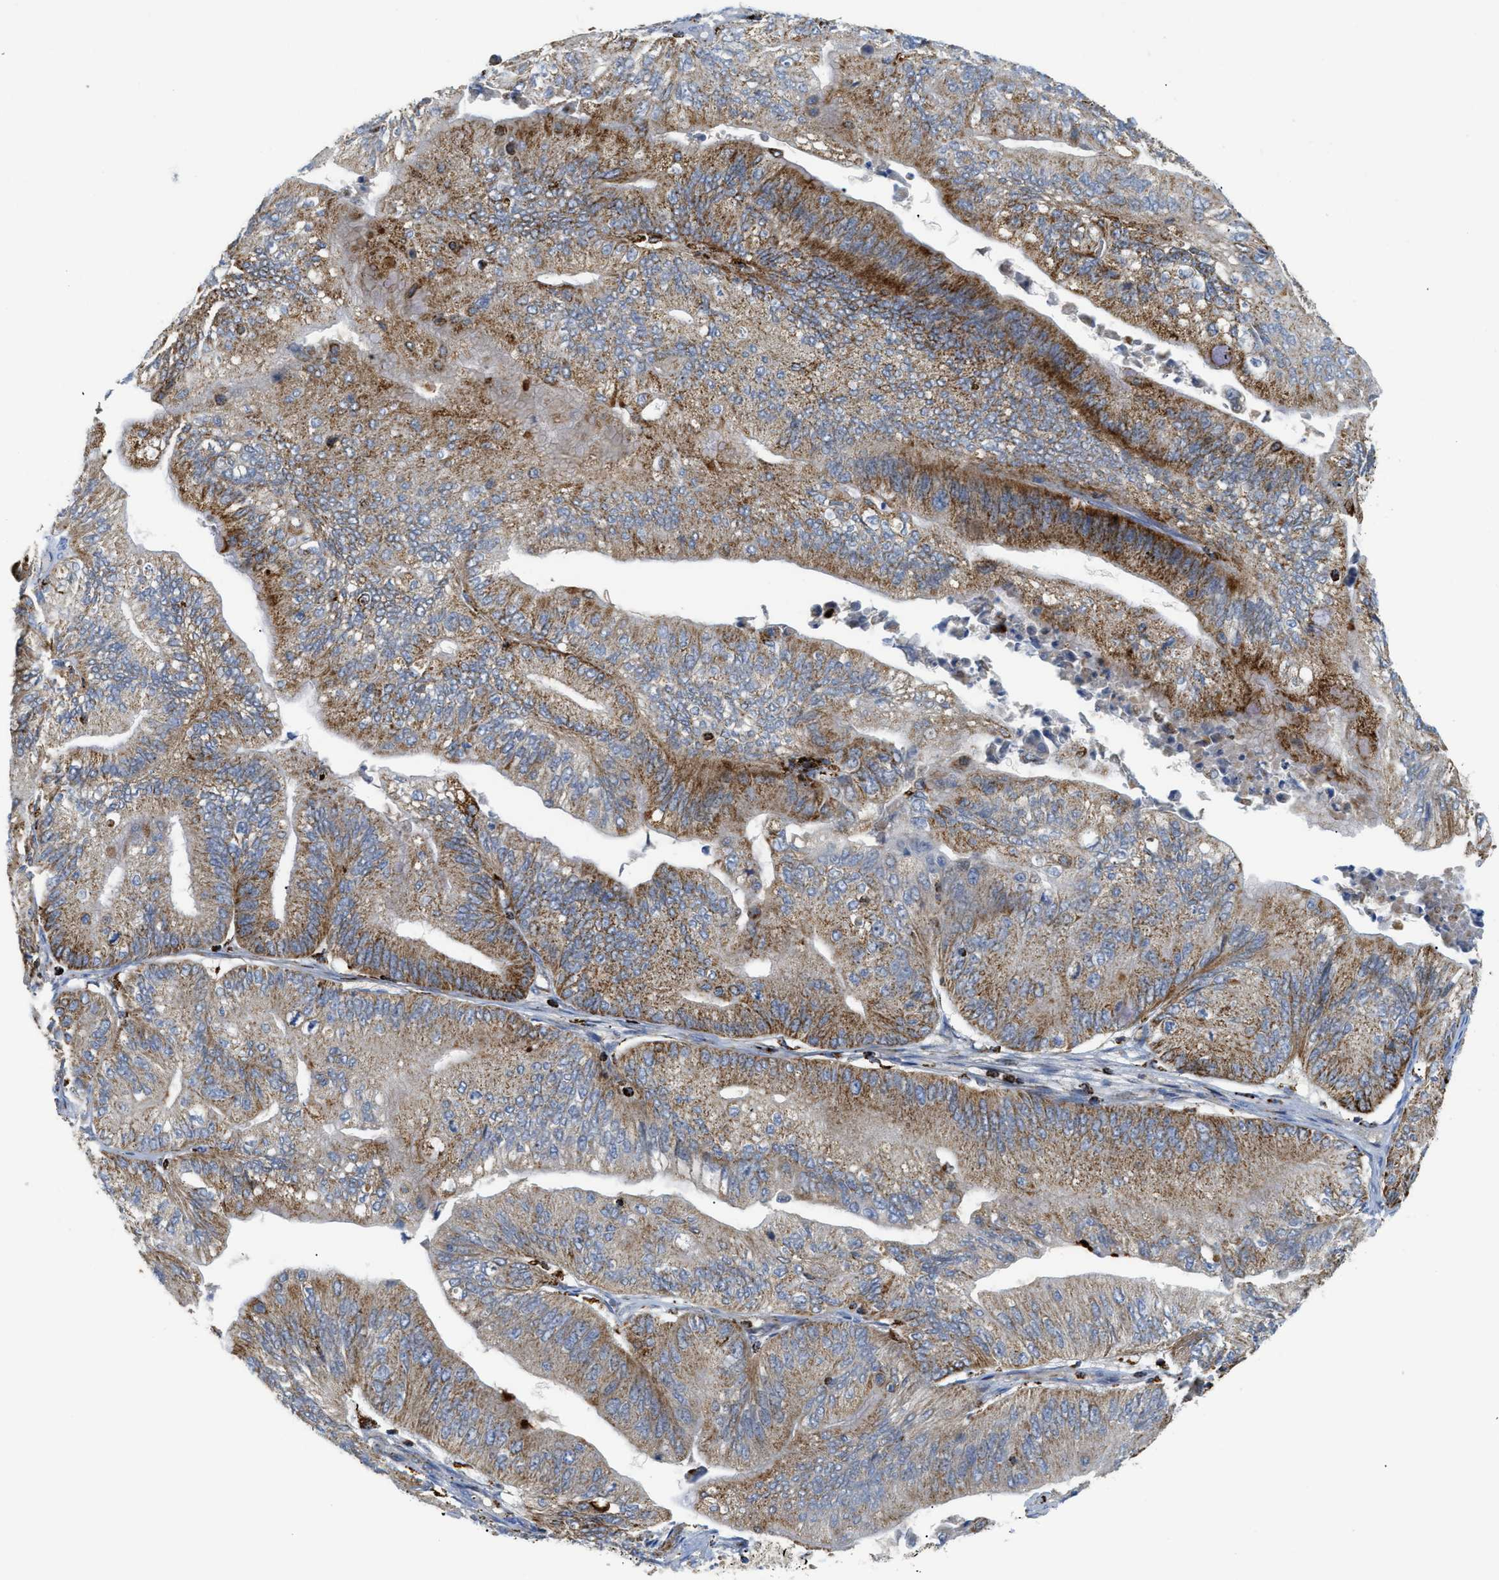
{"staining": {"intensity": "moderate", "quantity": ">75%", "location": "cytoplasmic/membranous"}, "tissue": "ovarian cancer", "cell_type": "Tumor cells", "image_type": "cancer", "snomed": [{"axis": "morphology", "description": "Cystadenocarcinoma, mucinous, NOS"}, {"axis": "topography", "description": "Ovary"}], "caption": "Tumor cells display medium levels of moderate cytoplasmic/membranous expression in about >75% of cells in ovarian mucinous cystadenocarcinoma. (brown staining indicates protein expression, while blue staining denotes nuclei).", "gene": "SQOR", "patient": {"sex": "female", "age": 61}}